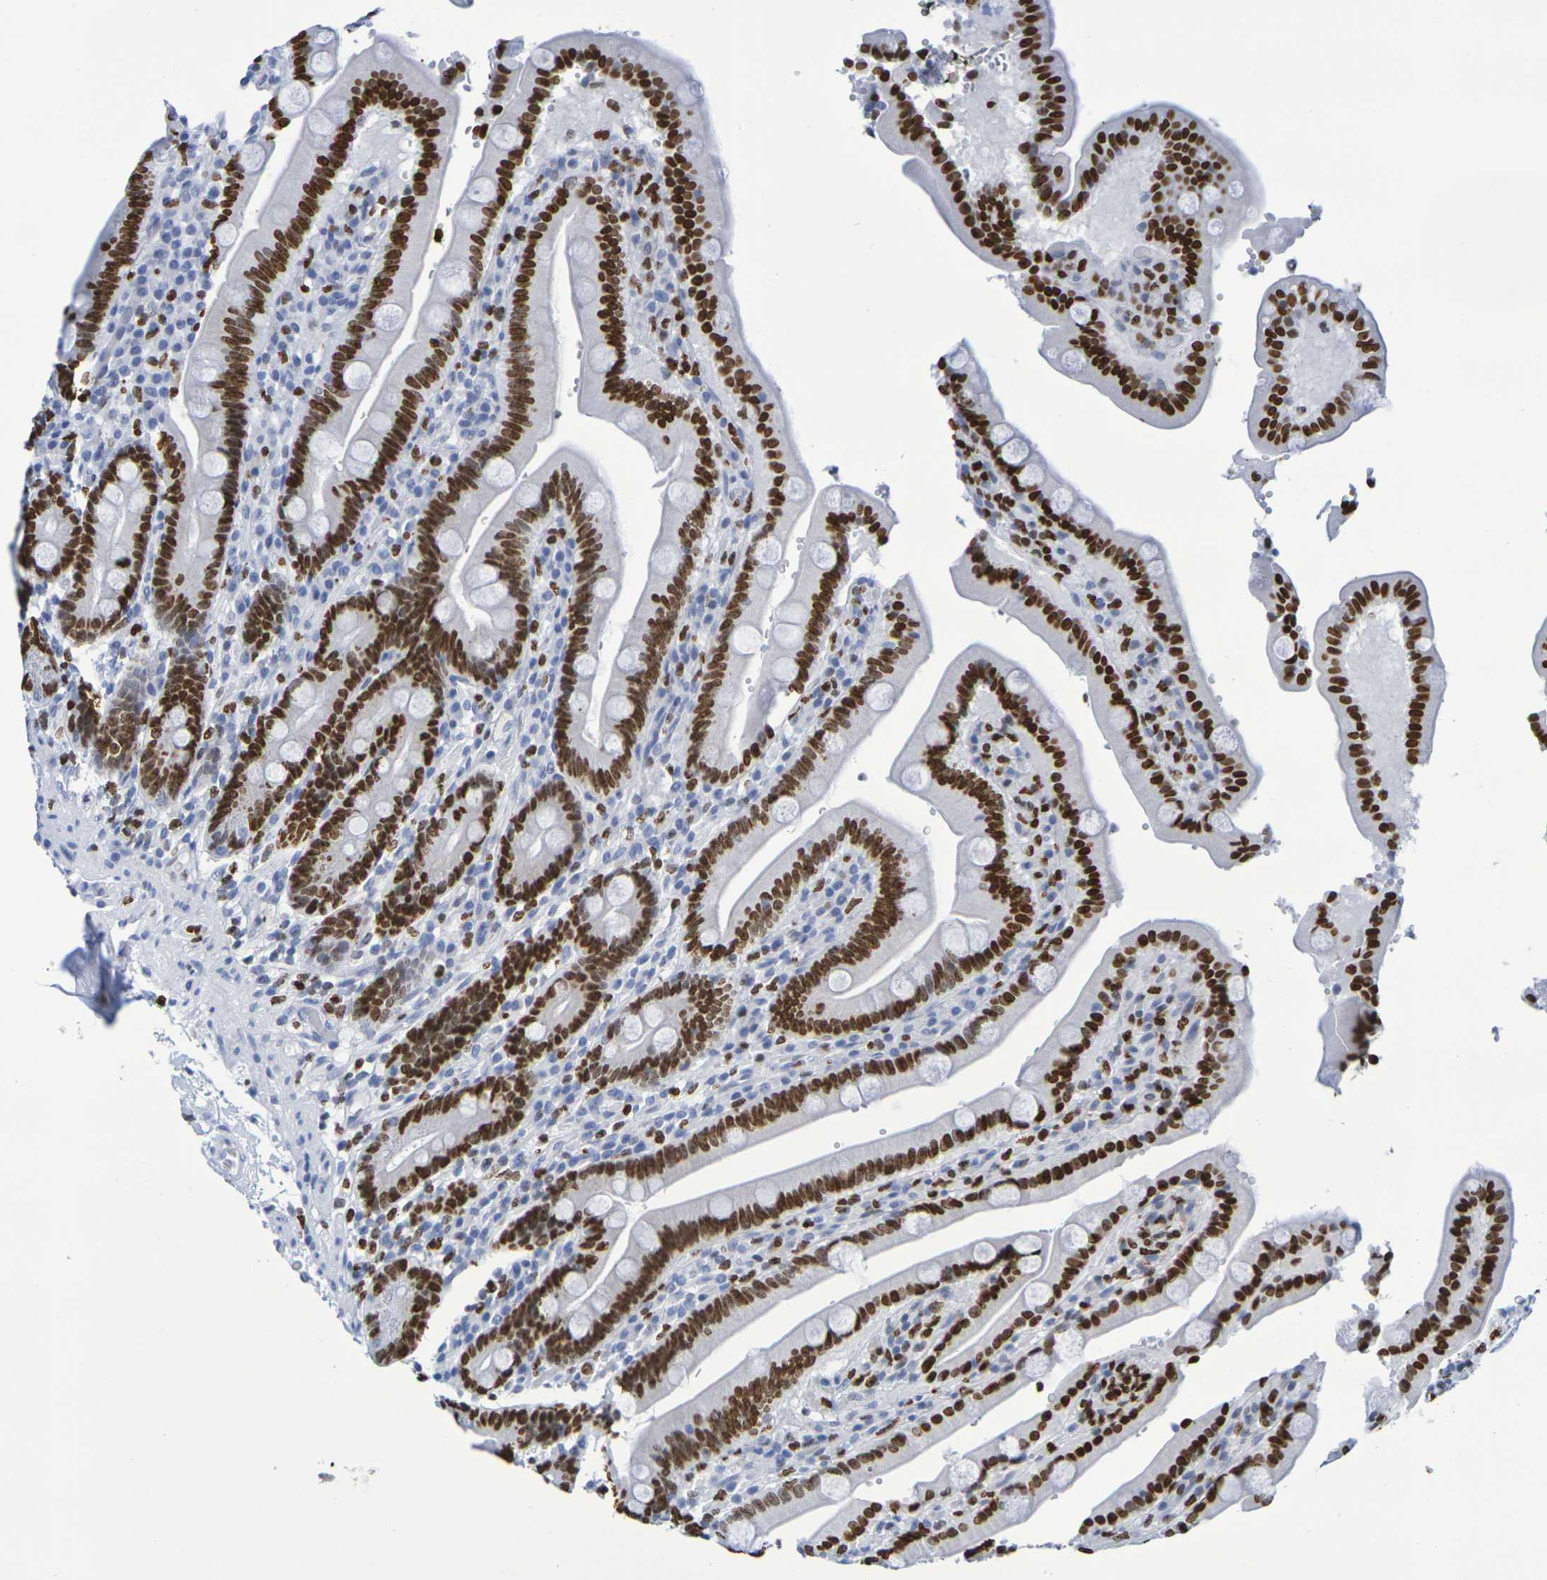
{"staining": {"intensity": "strong", "quantity": ">75%", "location": "nuclear"}, "tissue": "duodenum", "cell_type": "Glandular cells", "image_type": "normal", "snomed": [{"axis": "morphology", "description": "Normal tissue, NOS"}, {"axis": "topography", "description": "Small intestine, NOS"}], "caption": "Duodenum stained with IHC displays strong nuclear expression in about >75% of glandular cells.", "gene": "H1", "patient": {"sex": "female", "age": 71}}